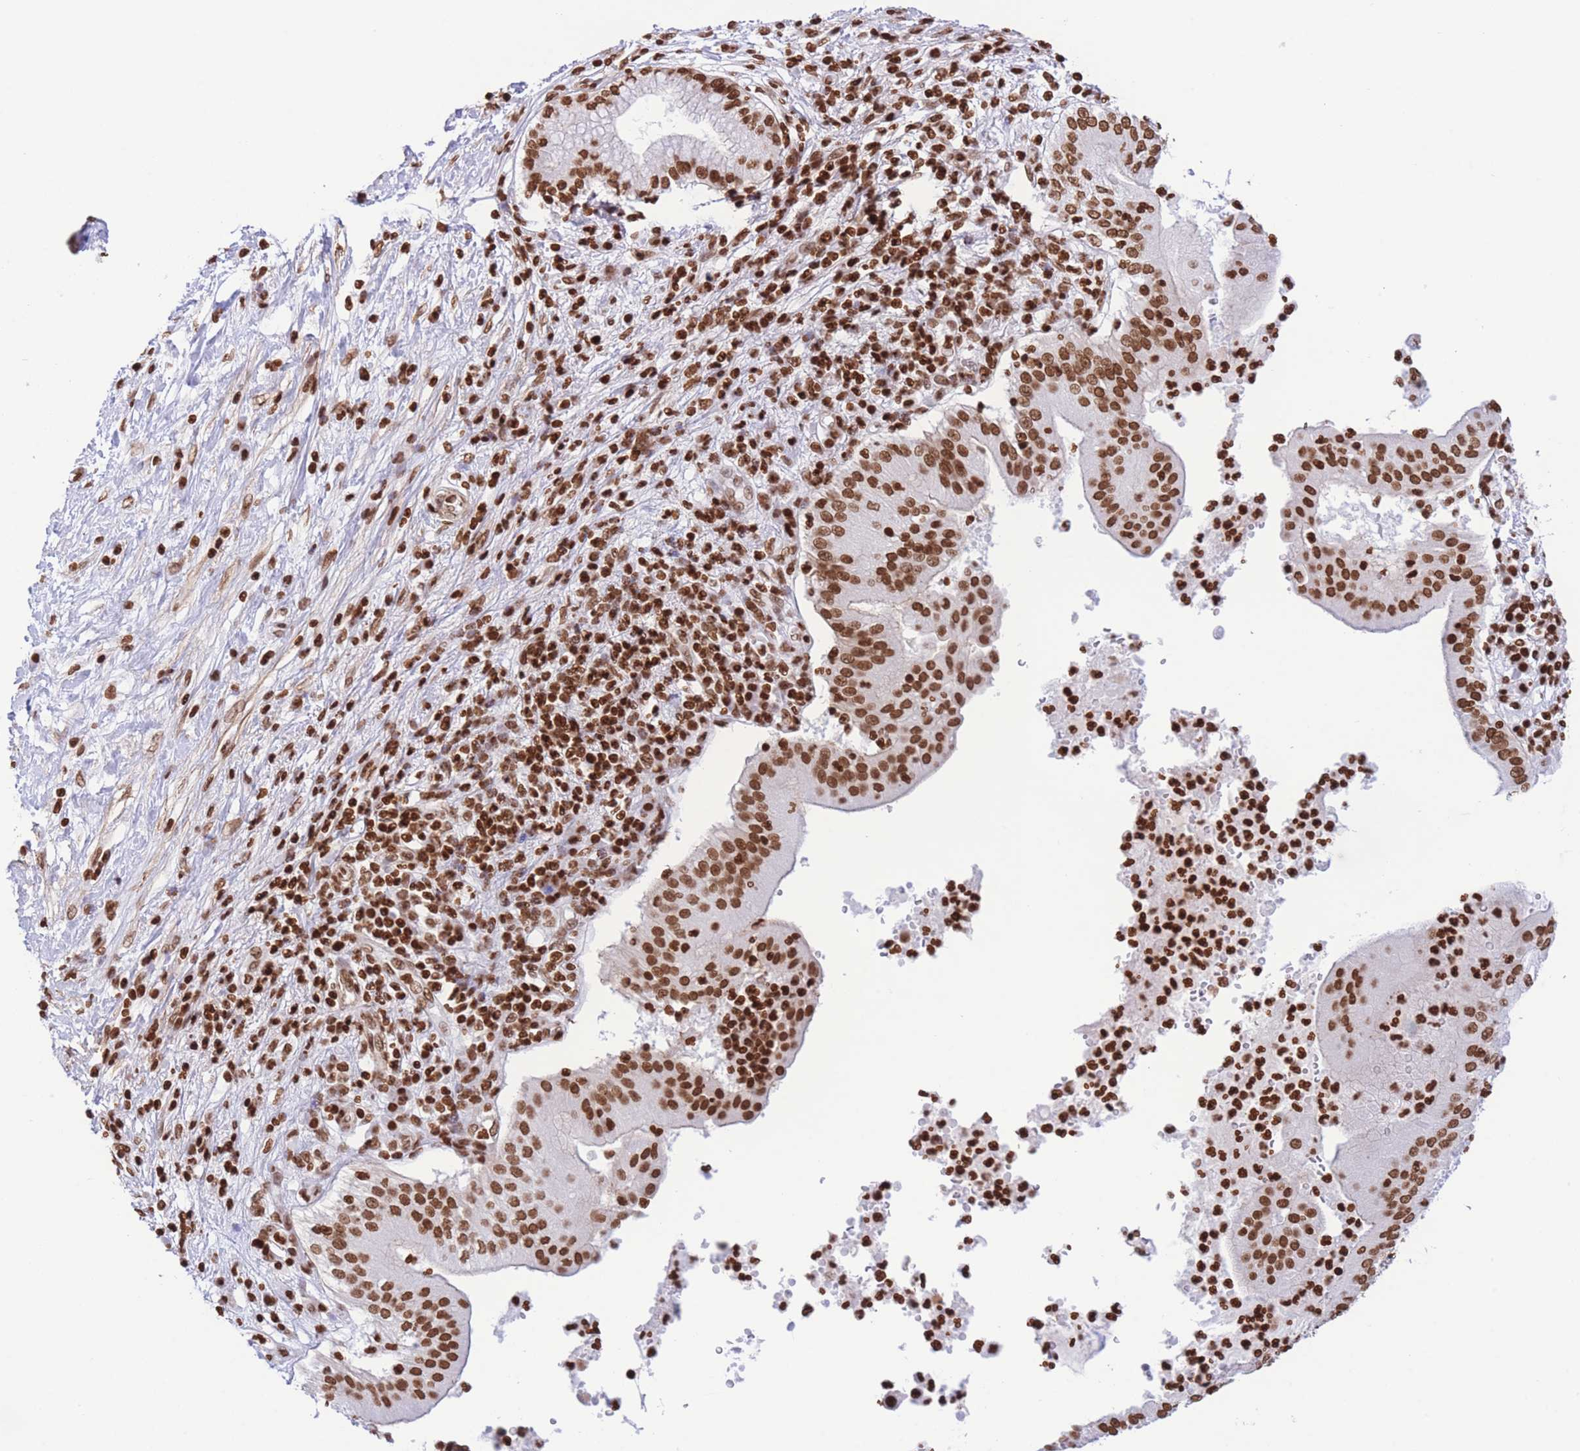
{"staining": {"intensity": "strong", "quantity": ">75%", "location": "nuclear"}, "tissue": "pancreatic cancer", "cell_type": "Tumor cells", "image_type": "cancer", "snomed": [{"axis": "morphology", "description": "Adenocarcinoma, NOS"}, {"axis": "topography", "description": "Pancreas"}], "caption": "Human pancreatic adenocarcinoma stained with a protein marker reveals strong staining in tumor cells.", "gene": "H2BC11", "patient": {"sex": "male", "age": 68}}